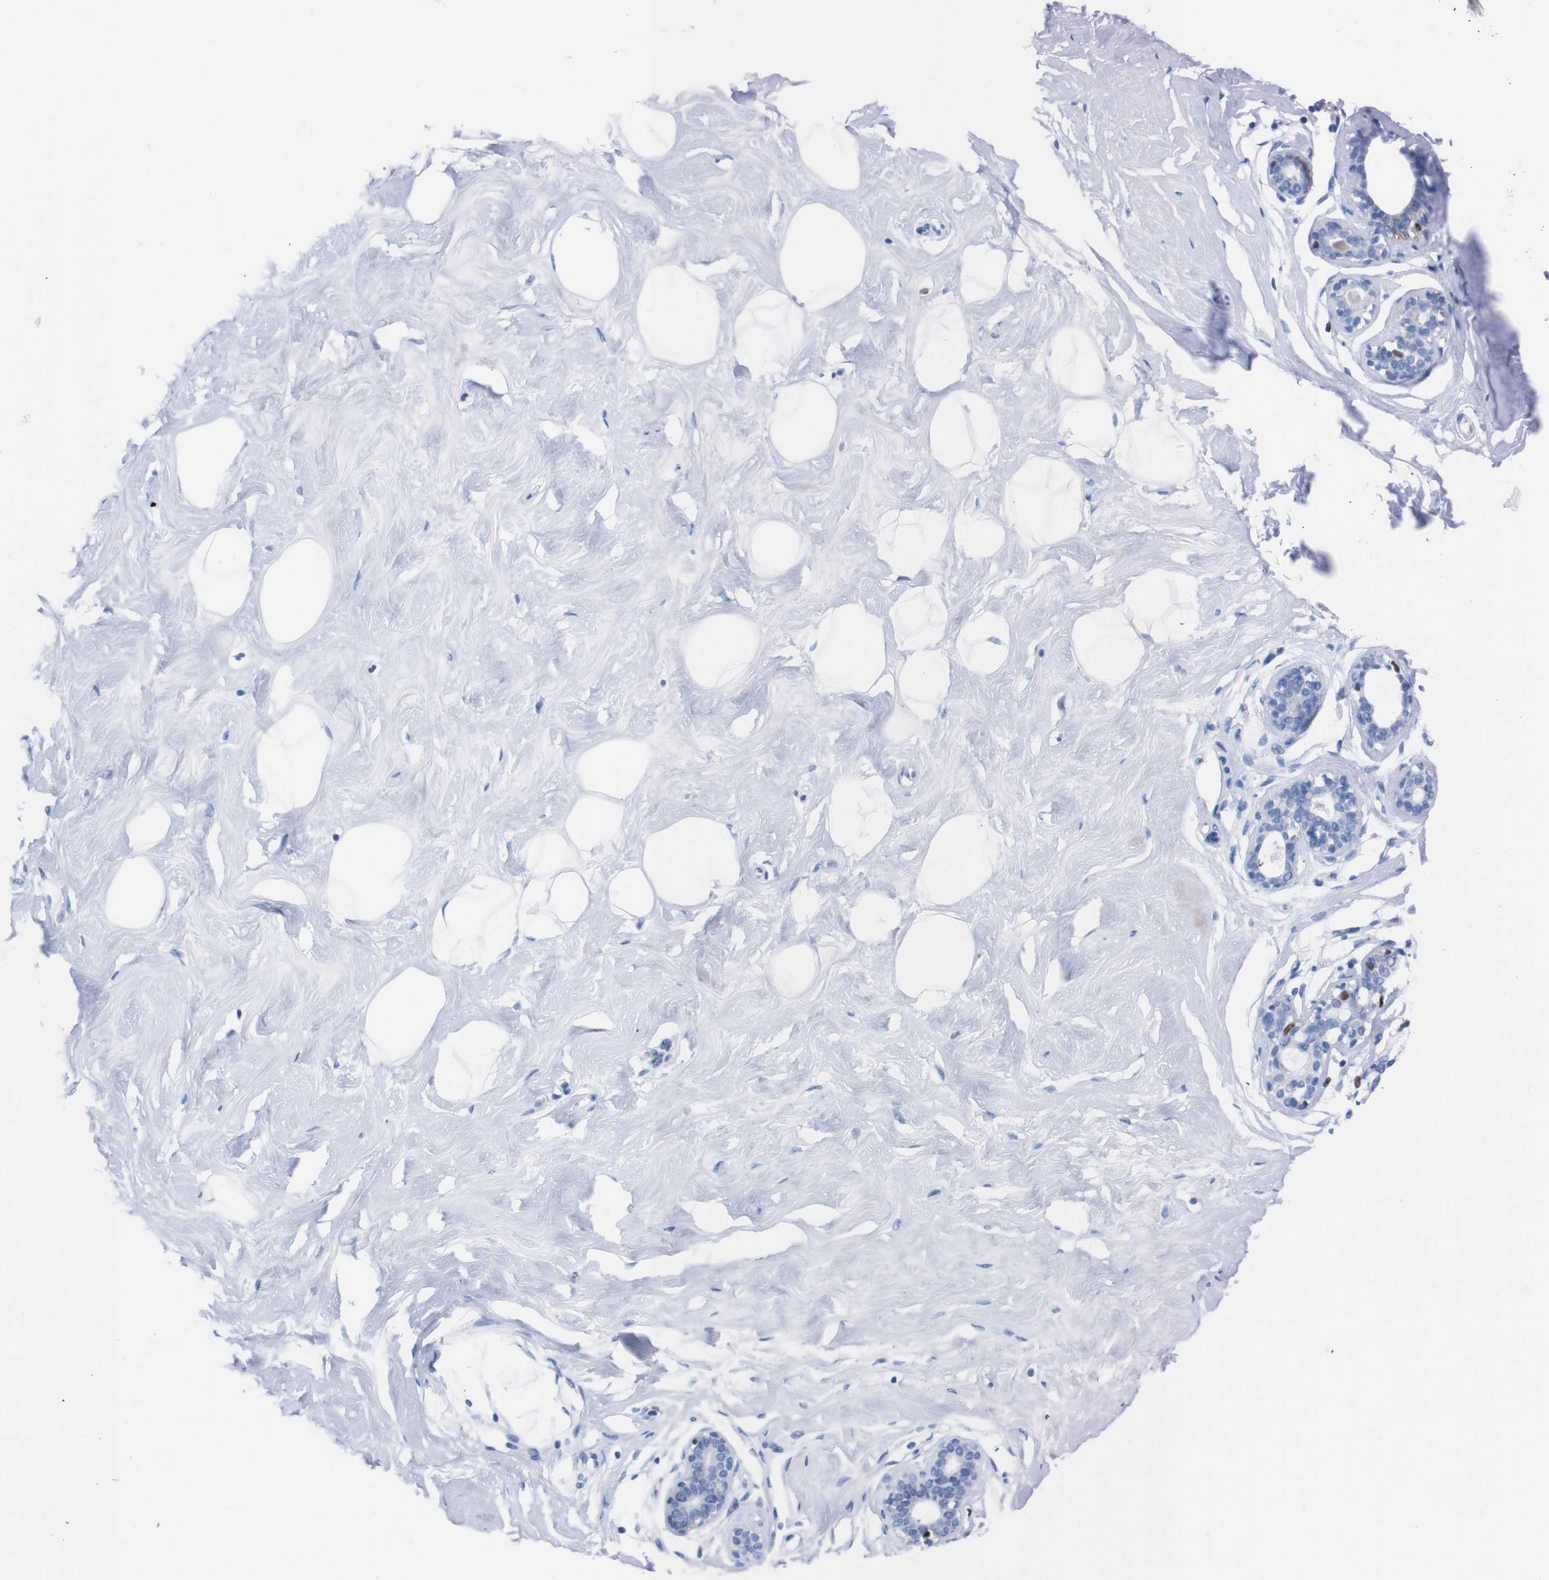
{"staining": {"intensity": "negative", "quantity": "none", "location": "none"}, "tissue": "breast", "cell_type": "Adipocytes", "image_type": "normal", "snomed": [{"axis": "morphology", "description": "Normal tissue, NOS"}, {"axis": "topography", "description": "Breast"}], "caption": "Immunohistochemistry micrograph of normal breast stained for a protein (brown), which displays no positivity in adipocytes.", "gene": "P2RY12", "patient": {"sex": "female", "age": 23}}